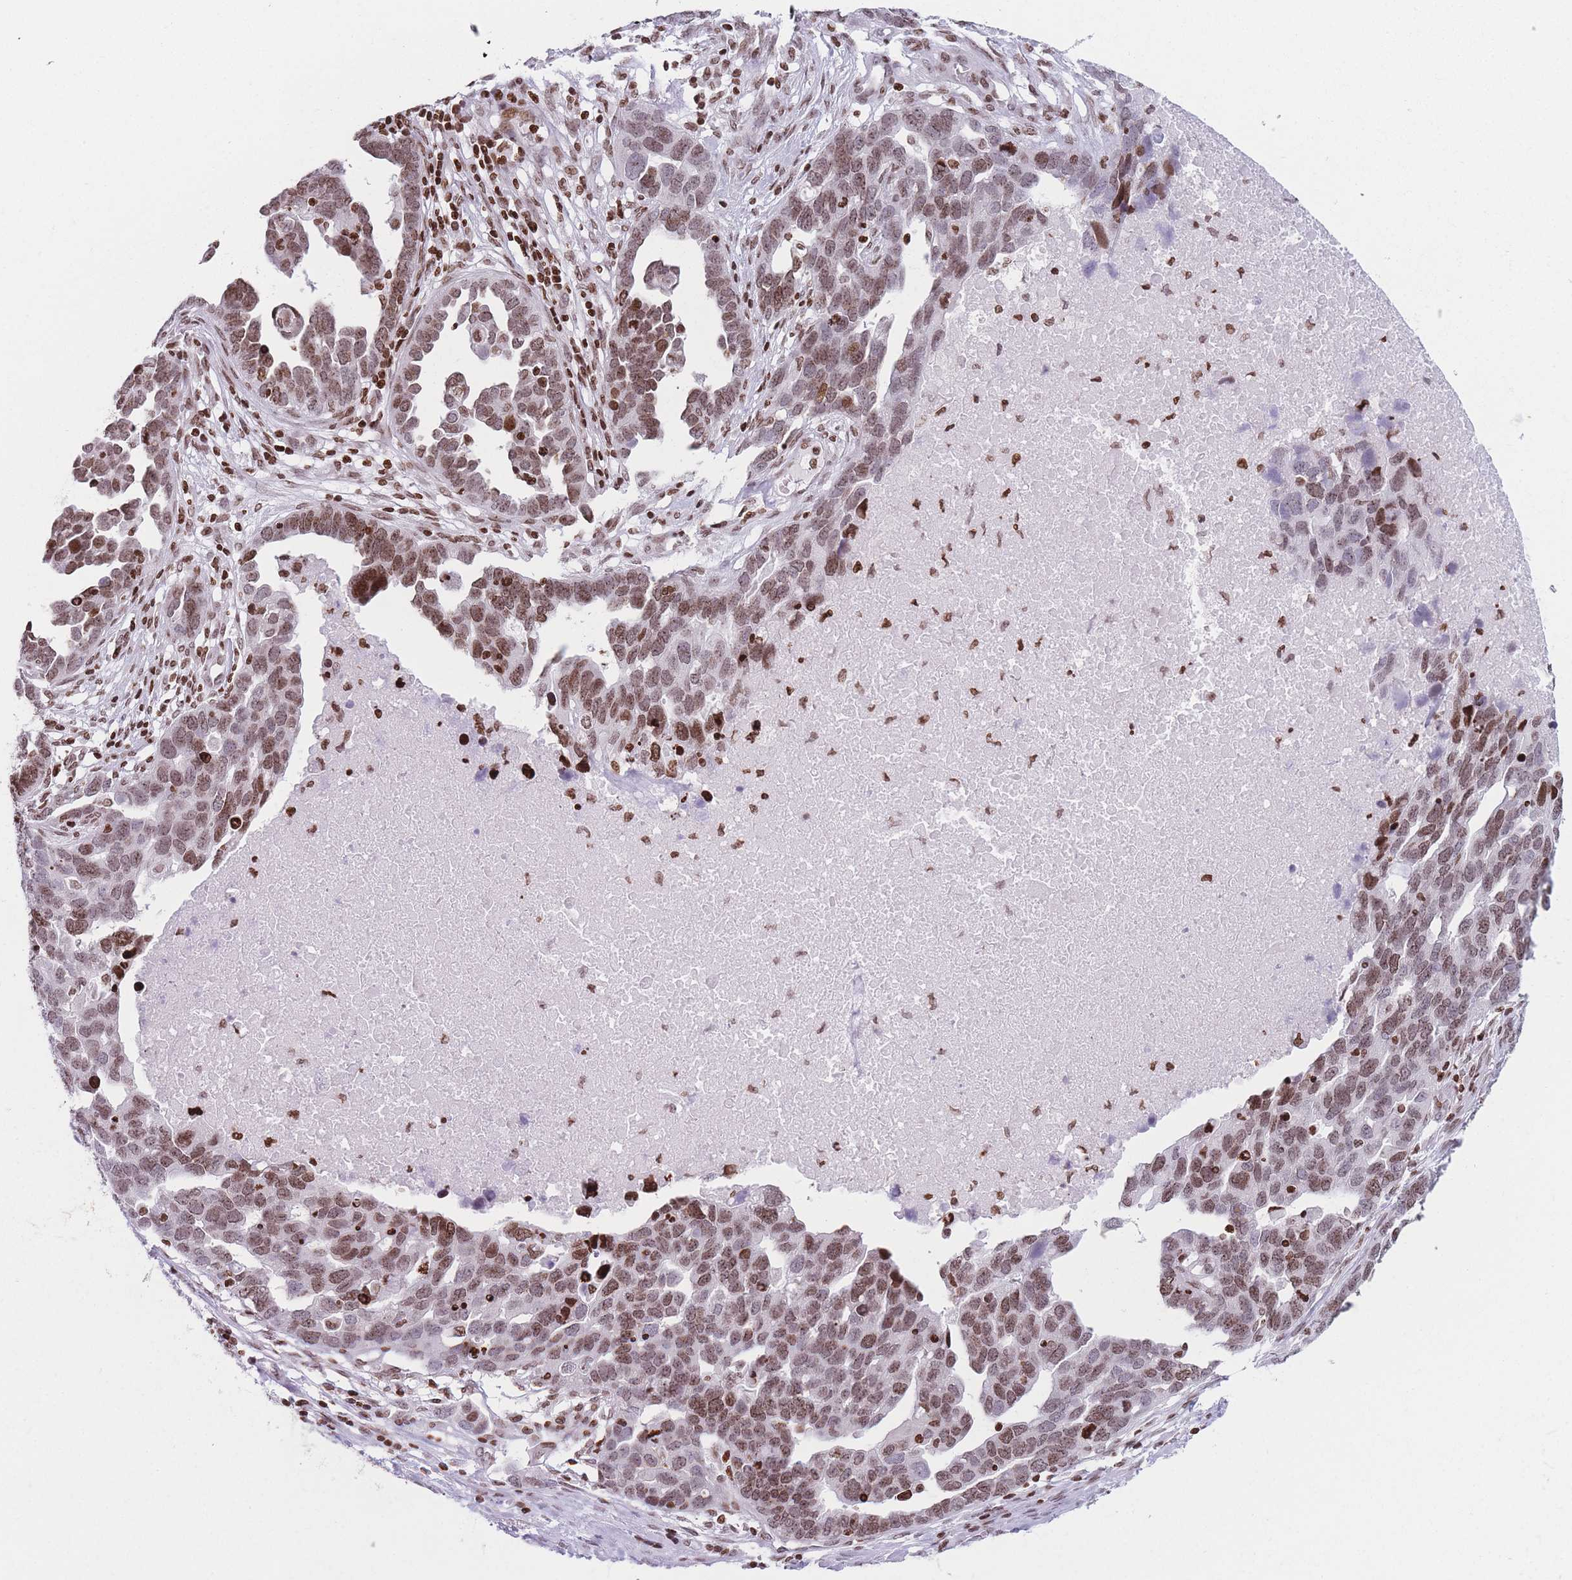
{"staining": {"intensity": "moderate", "quantity": ">75%", "location": "nuclear"}, "tissue": "ovarian cancer", "cell_type": "Tumor cells", "image_type": "cancer", "snomed": [{"axis": "morphology", "description": "Cystadenocarcinoma, serous, NOS"}, {"axis": "topography", "description": "Ovary"}], "caption": "Protein staining by IHC reveals moderate nuclear staining in approximately >75% of tumor cells in ovarian cancer (serous cystadenocarcinoma).", "gene": "AK9", "patient": {"sex": "female", "age": 54}}